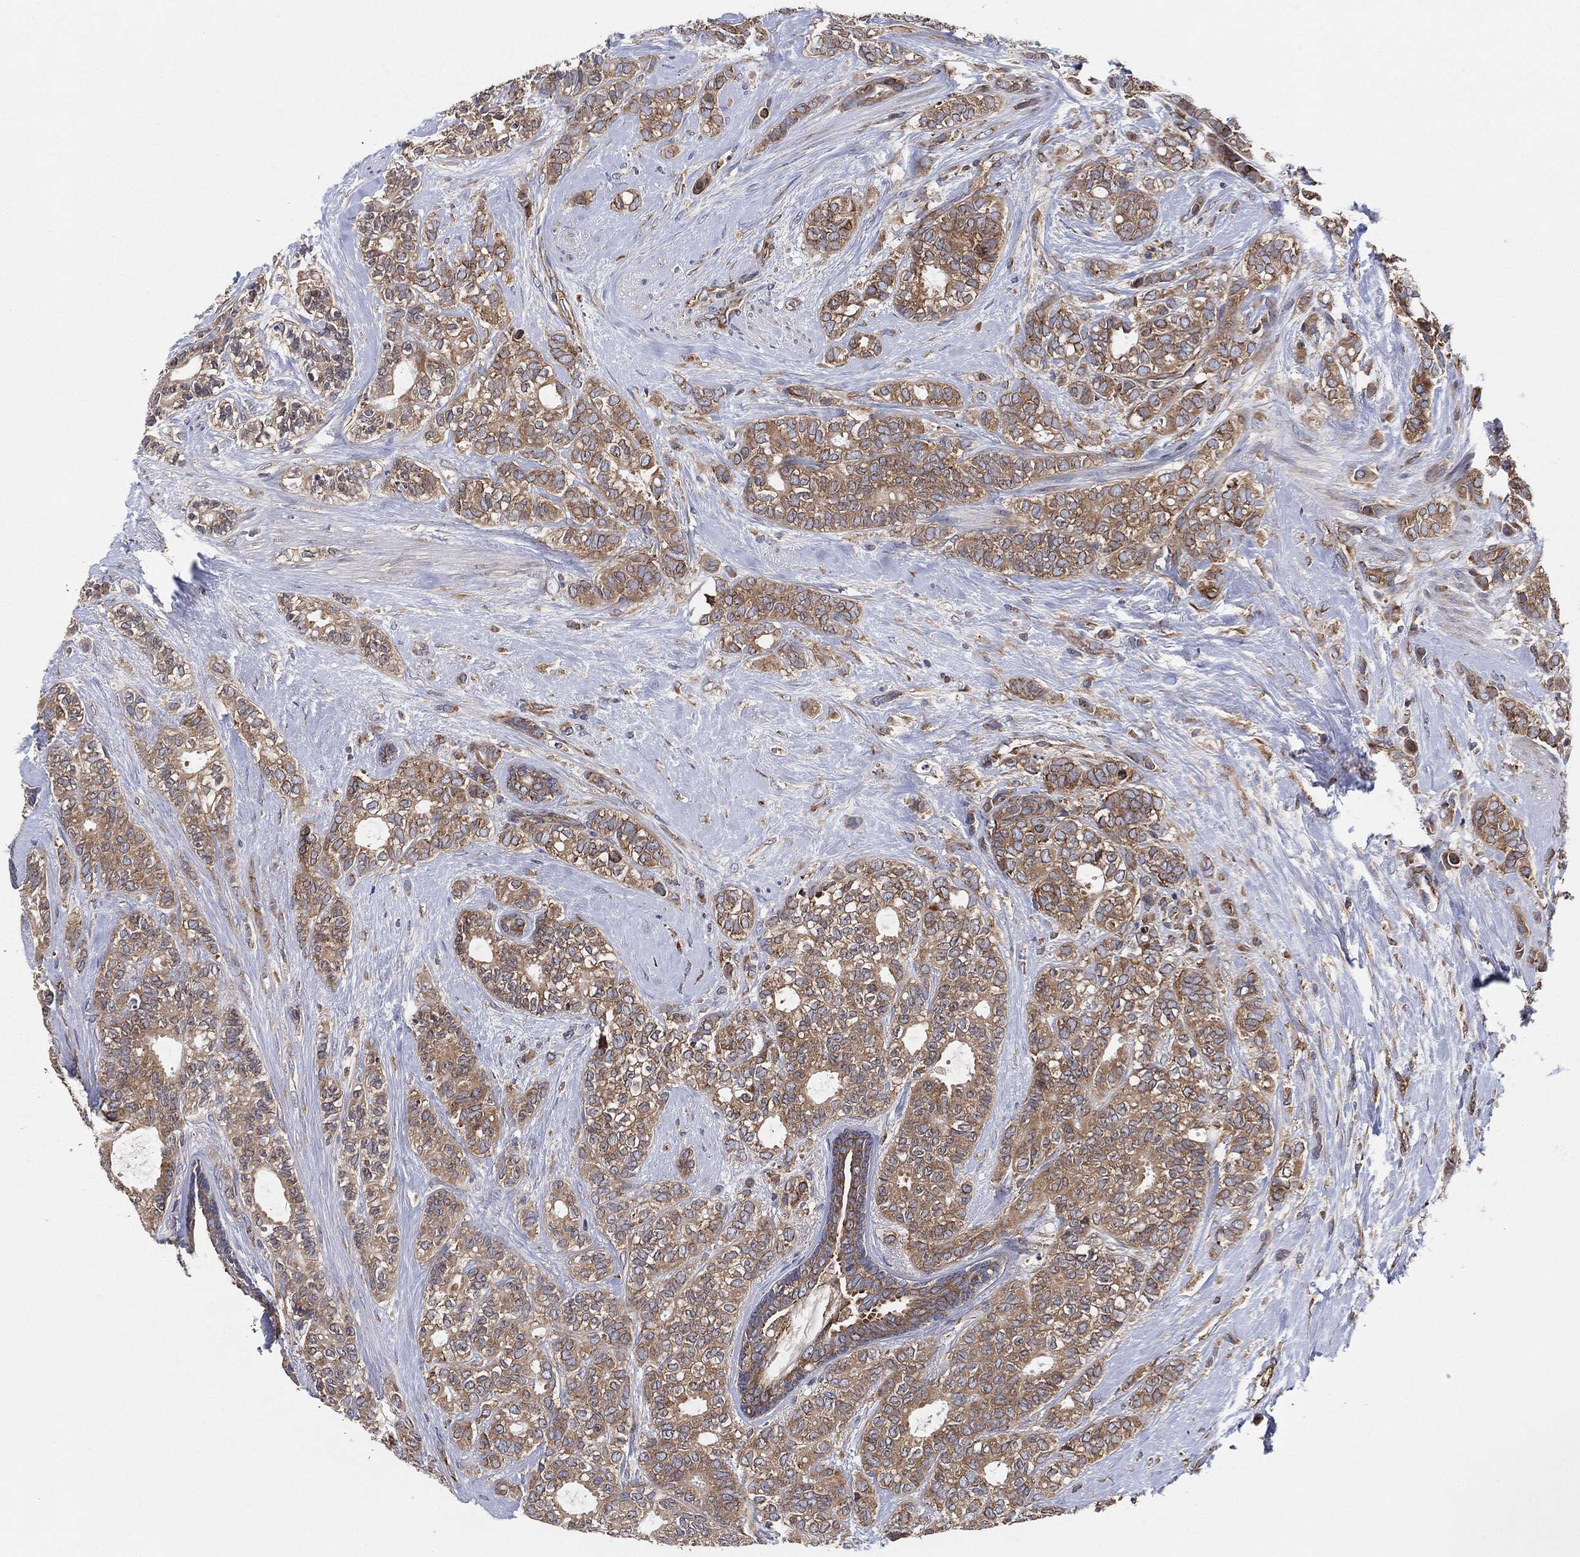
{"staining": {"intensity": "weak", "quantity": ">75%", "location": "cytoplasmic/membranous"}, "tissue": "breast cancer", "cell_type": "Tumor cells", "image_type": "cancer", "snomed": [{"axis": "morphology", "description": "Duct carcinoma"}, {"axis": "topography", "description": "Breast"}], "caption": "IHC photomicrograph of breast cancer stained for a protein (brown), which demonstrates low levels of weak cytoplasmic/membranous staining in approximately >75% of tumor cells.", "gene": "EIF2S2", "patient": {"sex": "female", "age": 71}}